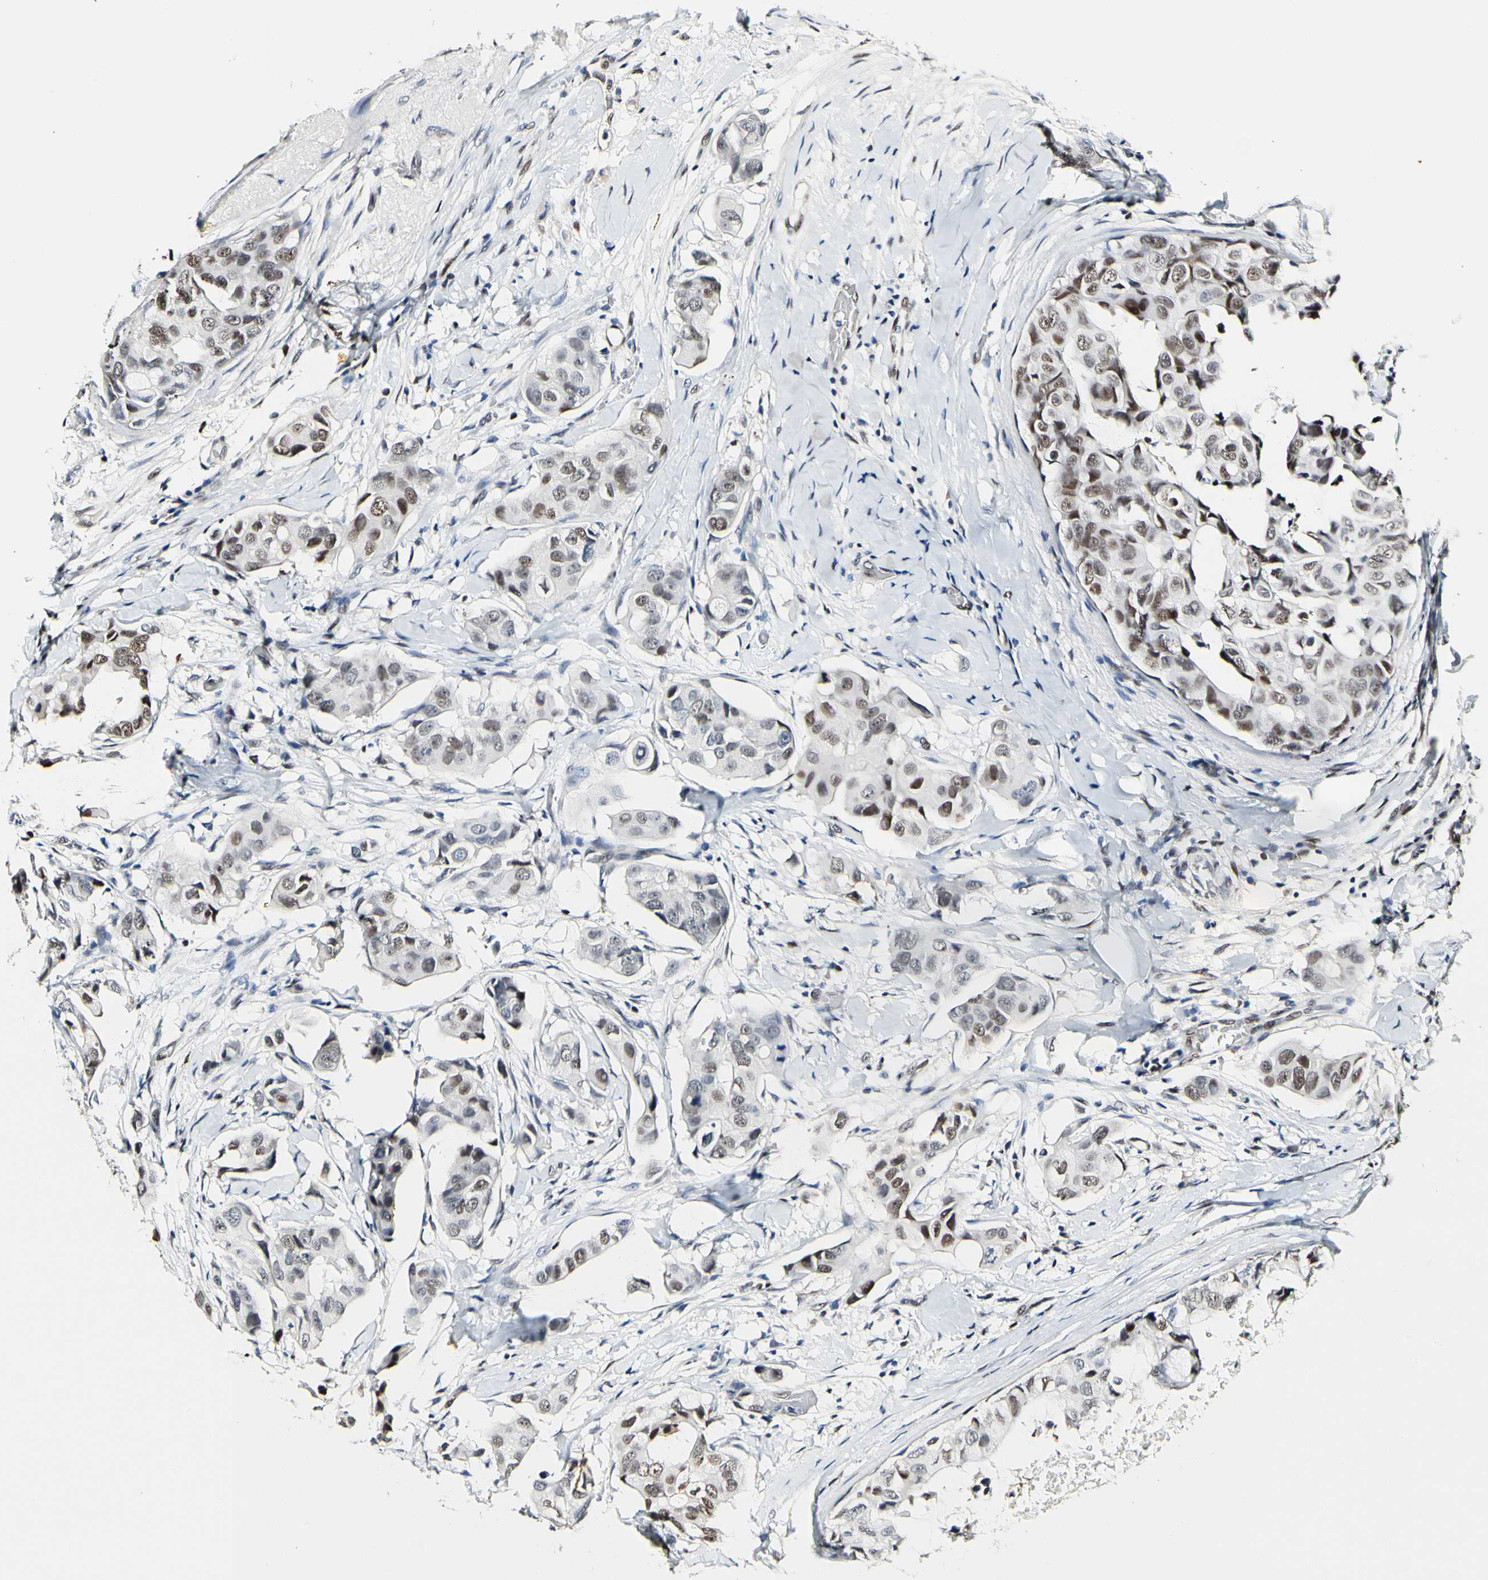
{"staining": {"intensity": "moderate", "quantity": "25%-75%", "location": "nuclear"}, "tissue": "breast cancer", "cell_type": "Tumor cells", "image_type": "cancer", "snomed": [{"axis": "morphology", "description": "Duct carcinoma"}, {"axis": "topography", "description": "Breast"}], "caption": "A high-resolution photomicrograph shows IHC staining of breast invasive ductal carcinoma, which displays moderate nuclear expression in approximately 25%-75% of tumor cells. (DAB (3,3'-diaminobenzidine) IHC, brown staining for protein, blue staining for nuclei).", "gene": "NFIA", "patient": {"sex": "female", "age": 40}}